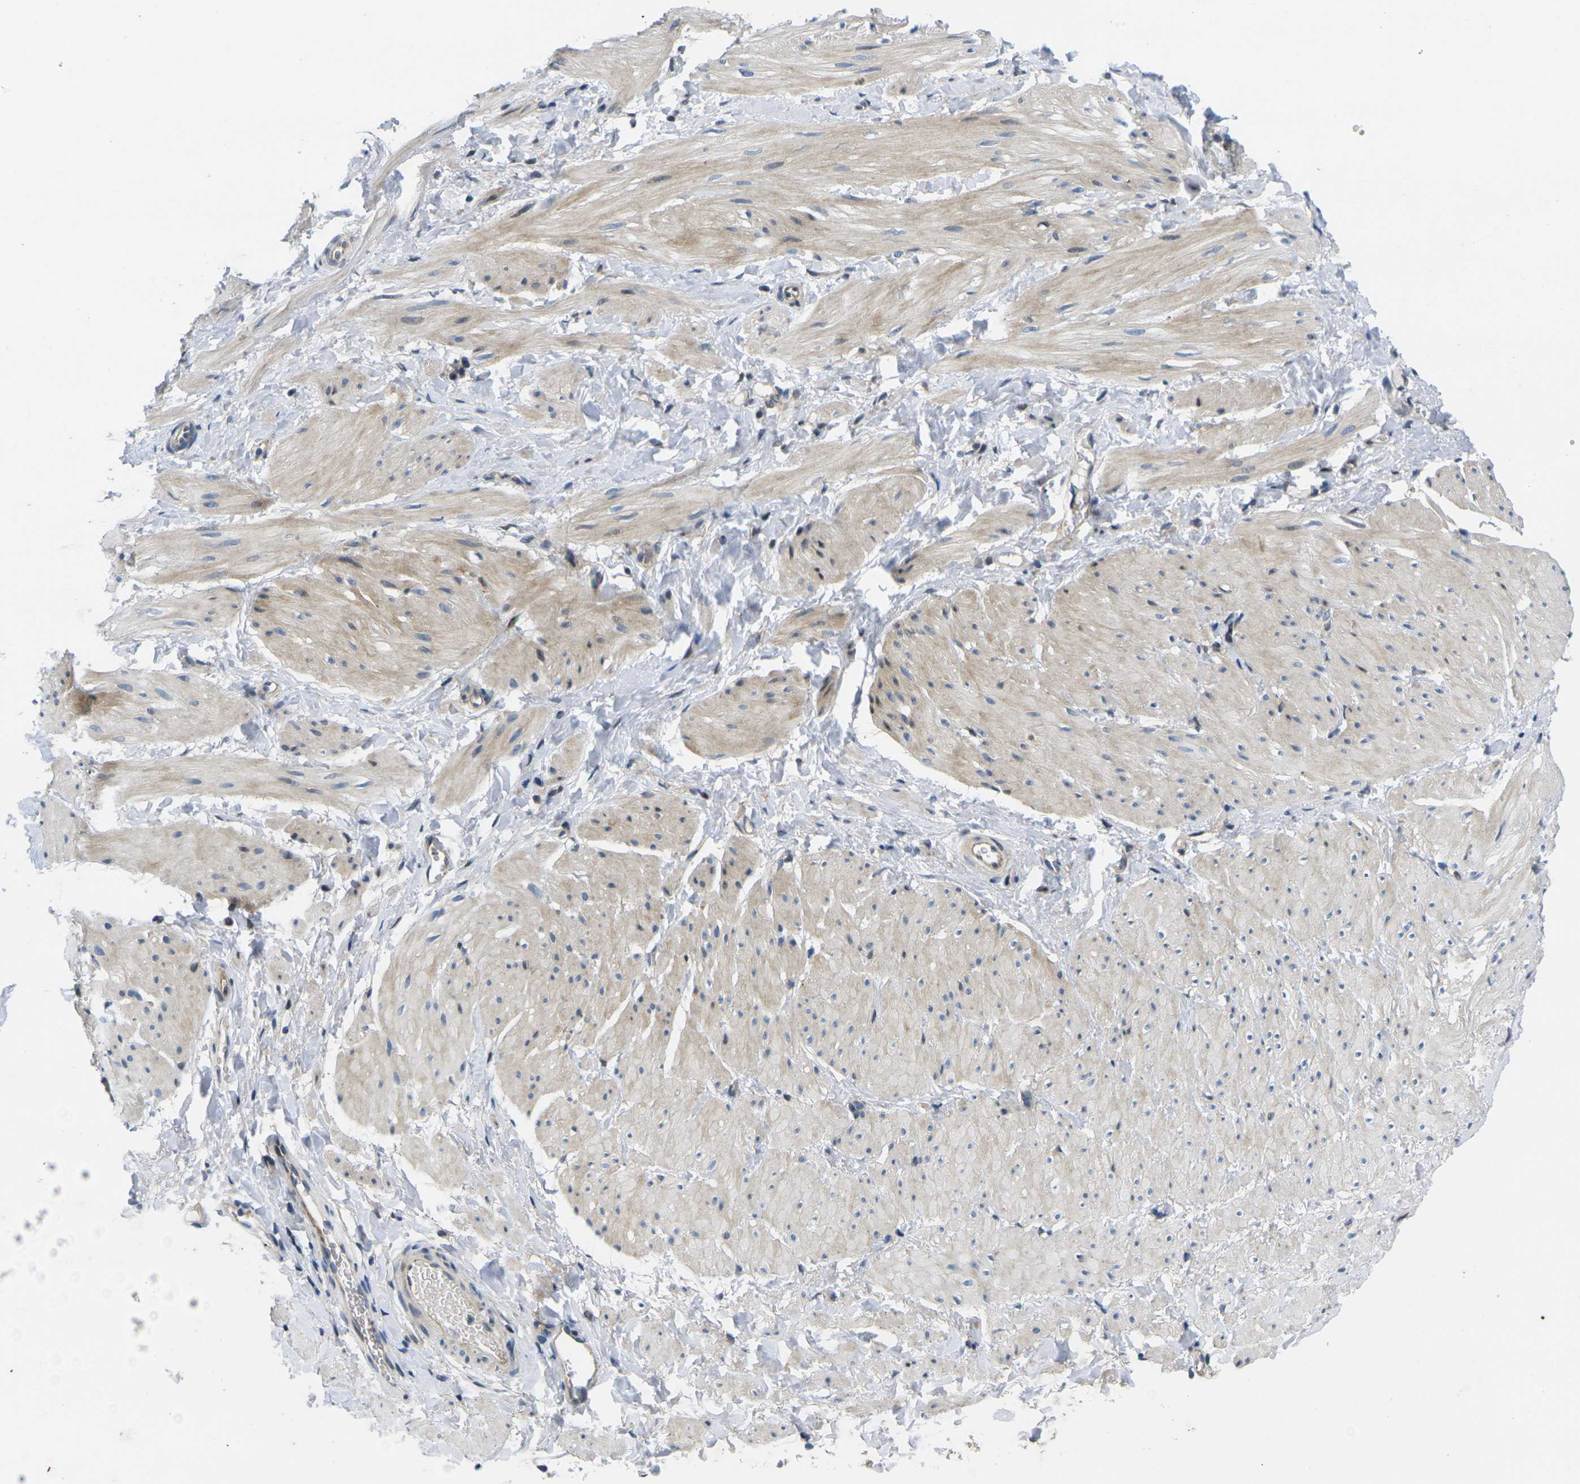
{"staining": {"intensity": "weak", "quantity": "25%-75%", "location": "cytoplasmic/membranous"}, "tissue": "smooth muscle", "cell_type": "Smooth muscle cells", "image_type": "normal", "snomed": [{"axis": "morphology", "description": "Normal tissue, NOS"}, {"axis": "topography", "description": "Smooth muscle"}], "caption": "Immunohistochemistry image of unremarkable smooth muscle: smooth muscle stained using immunohistochemistry exhibits low levels of weak protein expression localized specifically in the cytoplasmic/membranous of smooth muscle cells, appearing as a cytoplasmic/membranous brown color.", "gene": "ROBO2", "patient": {"sex": "male", "age": 16}}